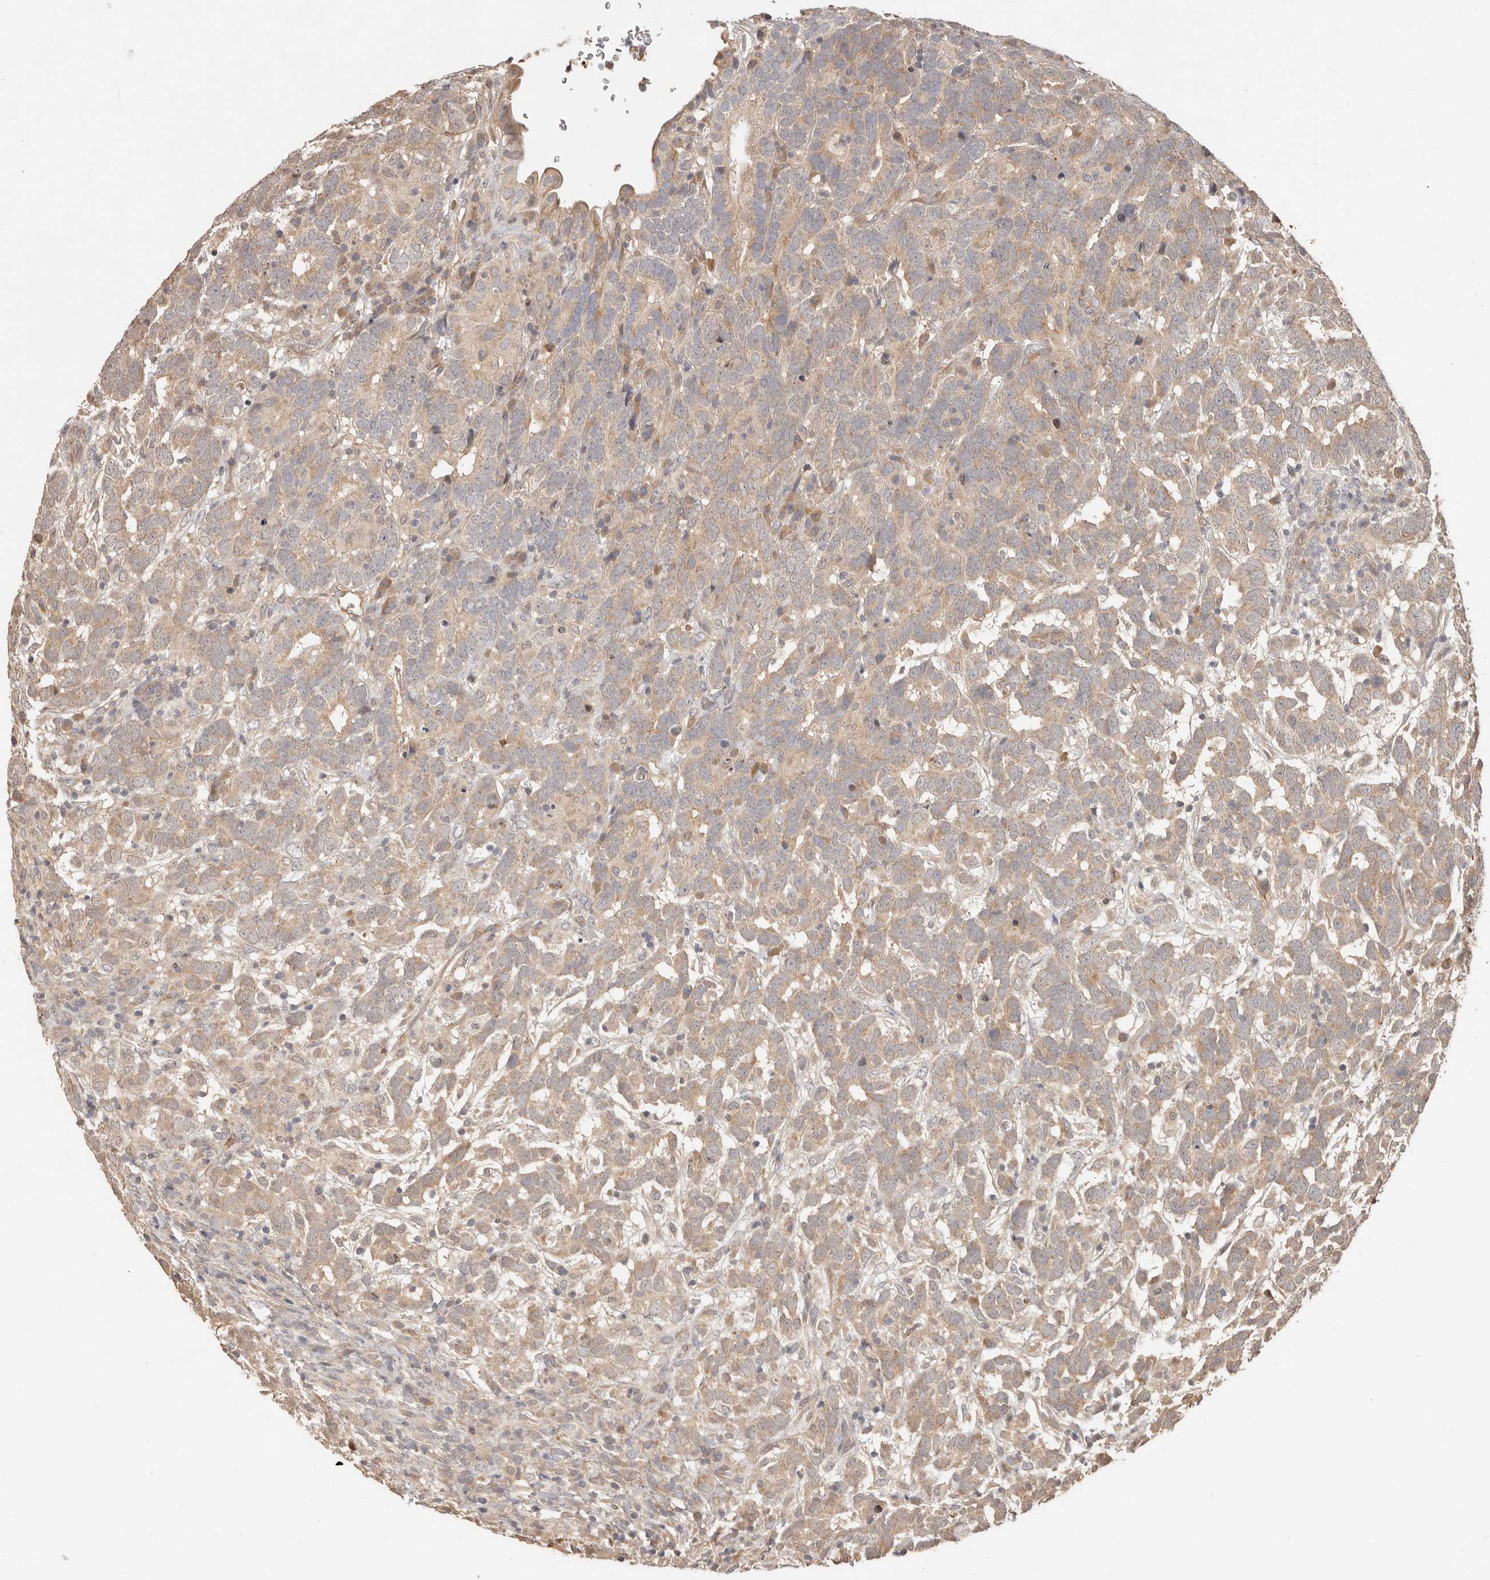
{"staining": {"intensity": "weak", "quantity": ">75%", "location": "cytoplasmic/membranous"}, "tissue": "testis cancer", "cell_type": "Tumor cells", "image_type": "cancer", "snomed": [{"axis": "morphology", "description": "Carcinoma, Embryonal, NOS"}, {"axis": "topography", "description": "Testis"}], "caption": "Testis cancer was stained to show a protein in brown. There is low levels of weak cytoplasmic/membranous positivity in approximately >75% of tumor cells.", "gene": "MTFR2", "patient": {"sex": "male", "age": 26}}